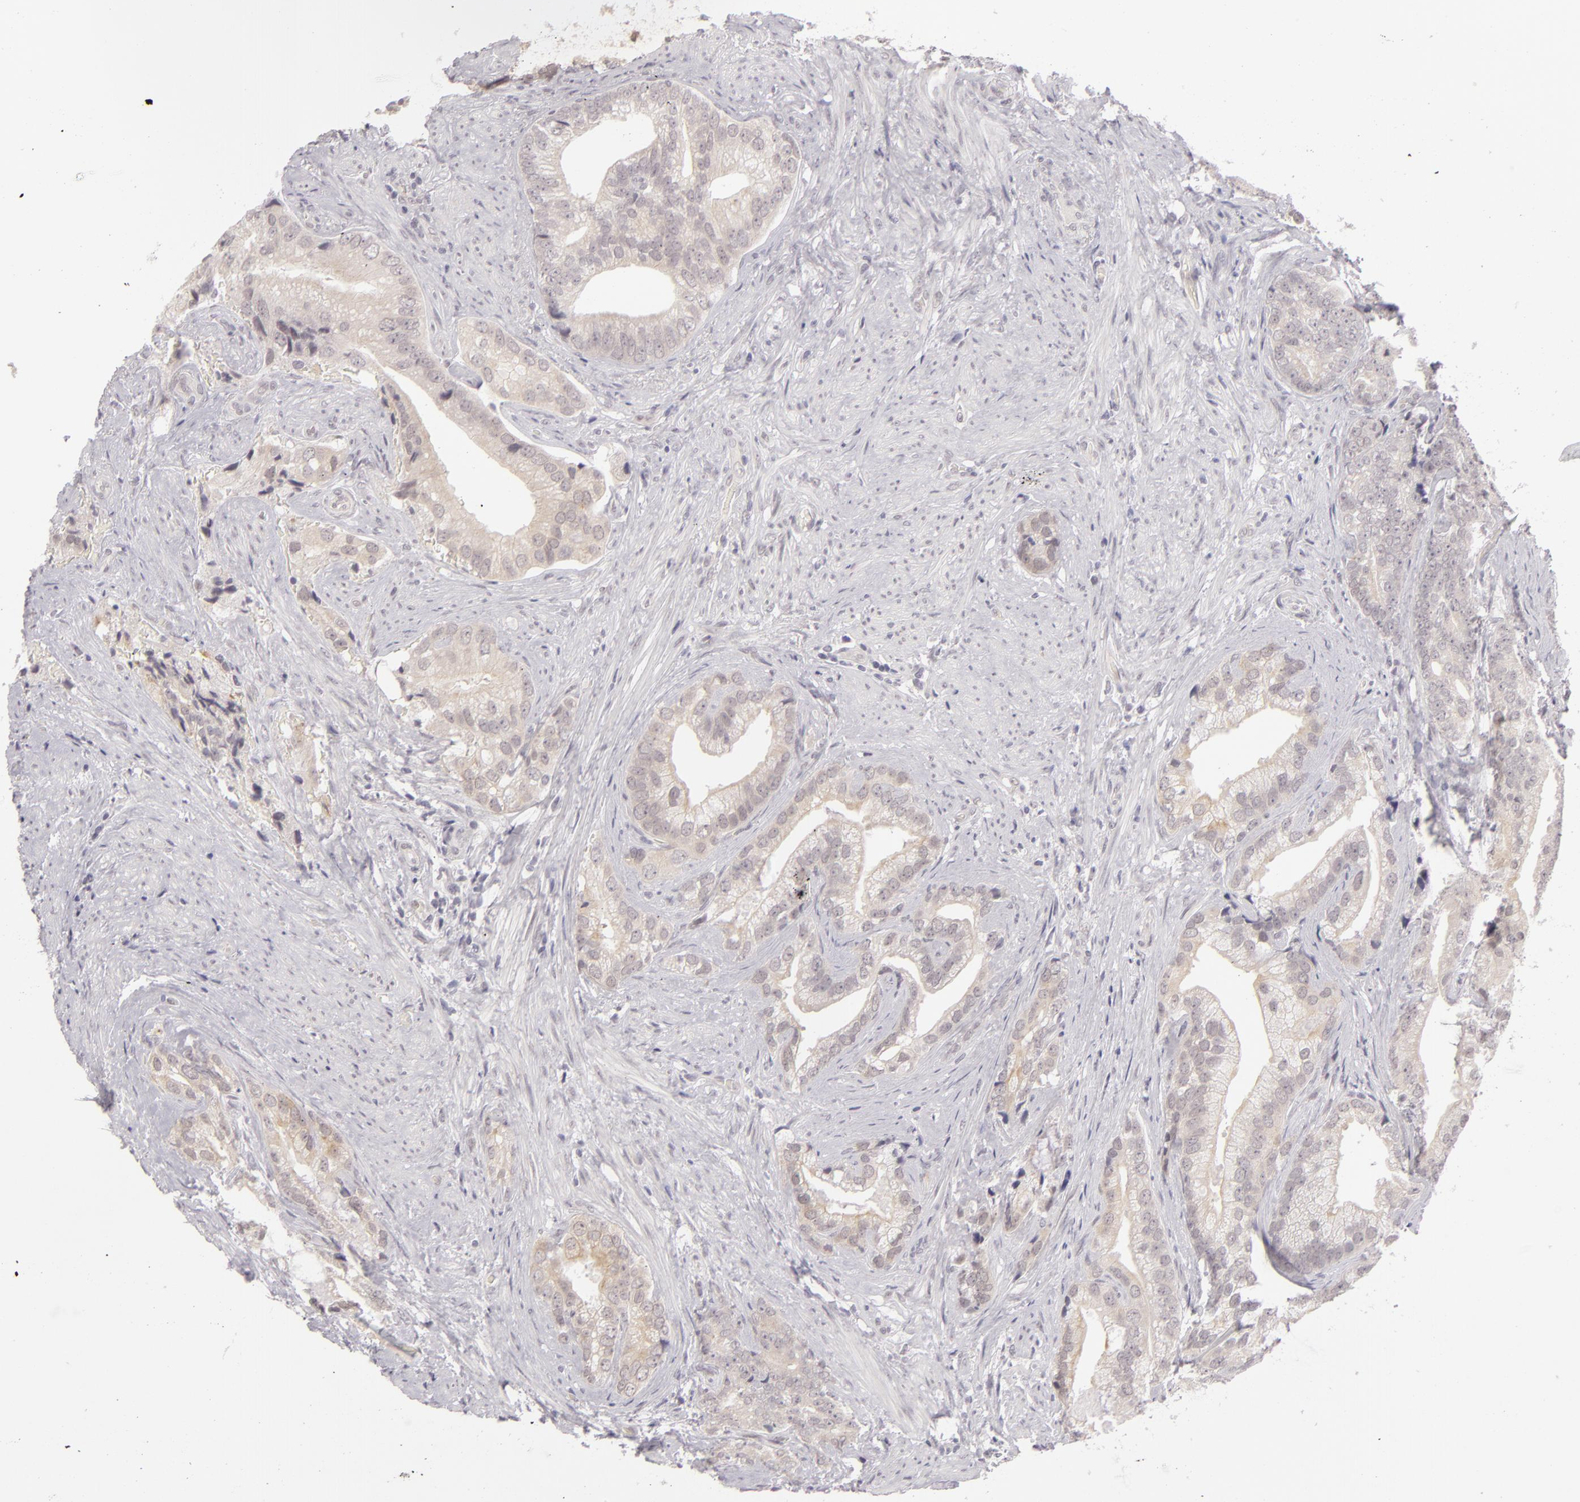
{"staining": {"intensity": "weak", "quantity": "25%-75%", "location": "cytoplasmic/membranous"}, "tissue": "prostate cancer", "cell_type": "Tumor cells", "image_type": "cancer", "snomed": [{"axis": "morphology", "description": "Adenocarcinoma, Low grade"}, {"axis": "topography", "description": "Prostate"}], "caption": "Immunohistochemistry (IHC) photomicrograph of prostate adenocarcinoma (low-grade) stained for a protein (brown), which exhibits low levels of weak cytoplasmic/membranous expression in approximately 25%-75% of tumor cells.", "gene": "ZNF205", "patient": {"sex": "male", "age": 71}}